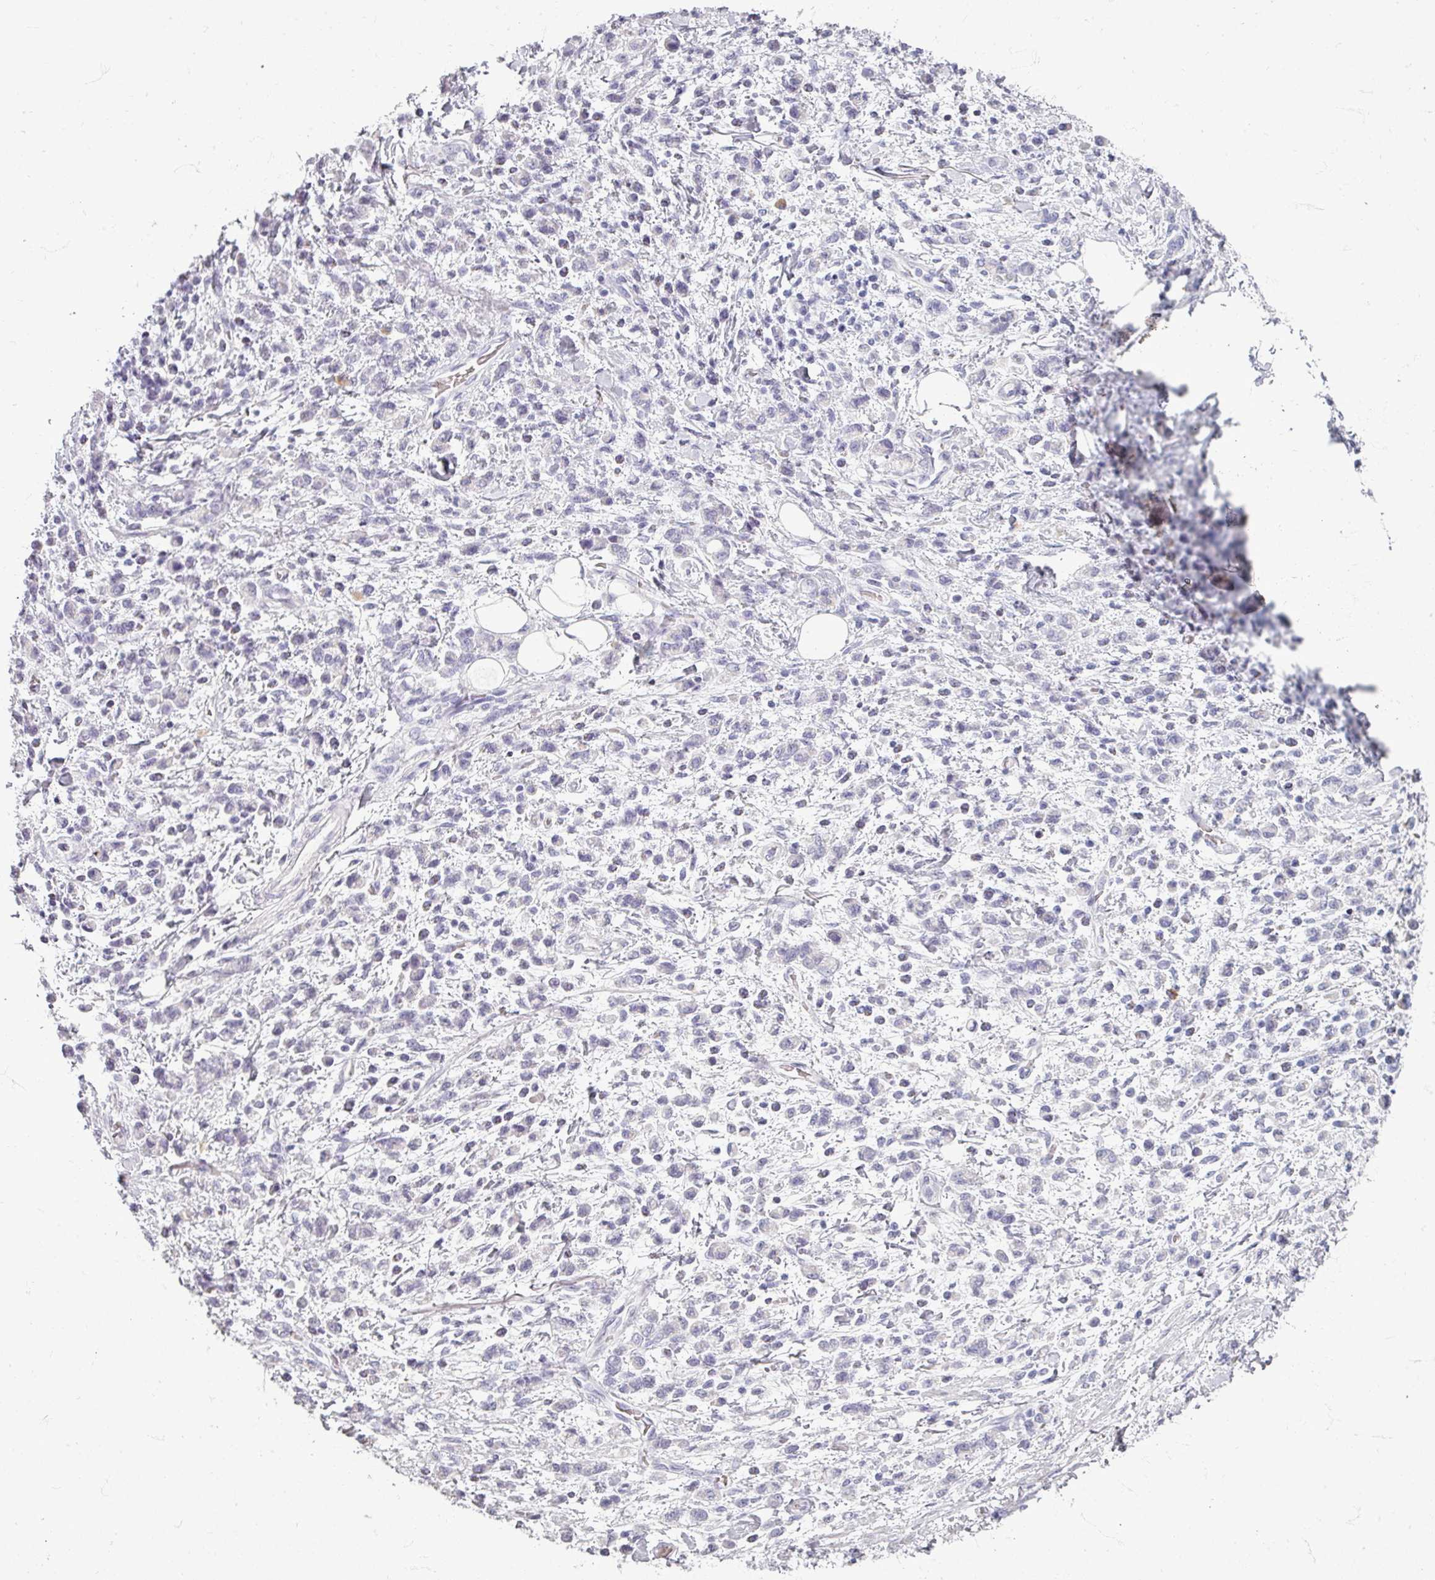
{"staining": {"intensity": "negative", "quantity": "none", "location": "none"}, "tissue": "stomach cancer", "cell_type": "Tumor cells", "image_type": "cancer", "snomed": [{"axis": "morphology", "description": "Adenocarcinoma, NOS"}, {"axis": "topography", "description": "Stomach"}], "caption": "This is a photomicrograph of IHC staining of stomach cancer, which shows no expression in tumor cells.", "gene": "ZNF878", "patient": {"sex": "male", "age": 77}}